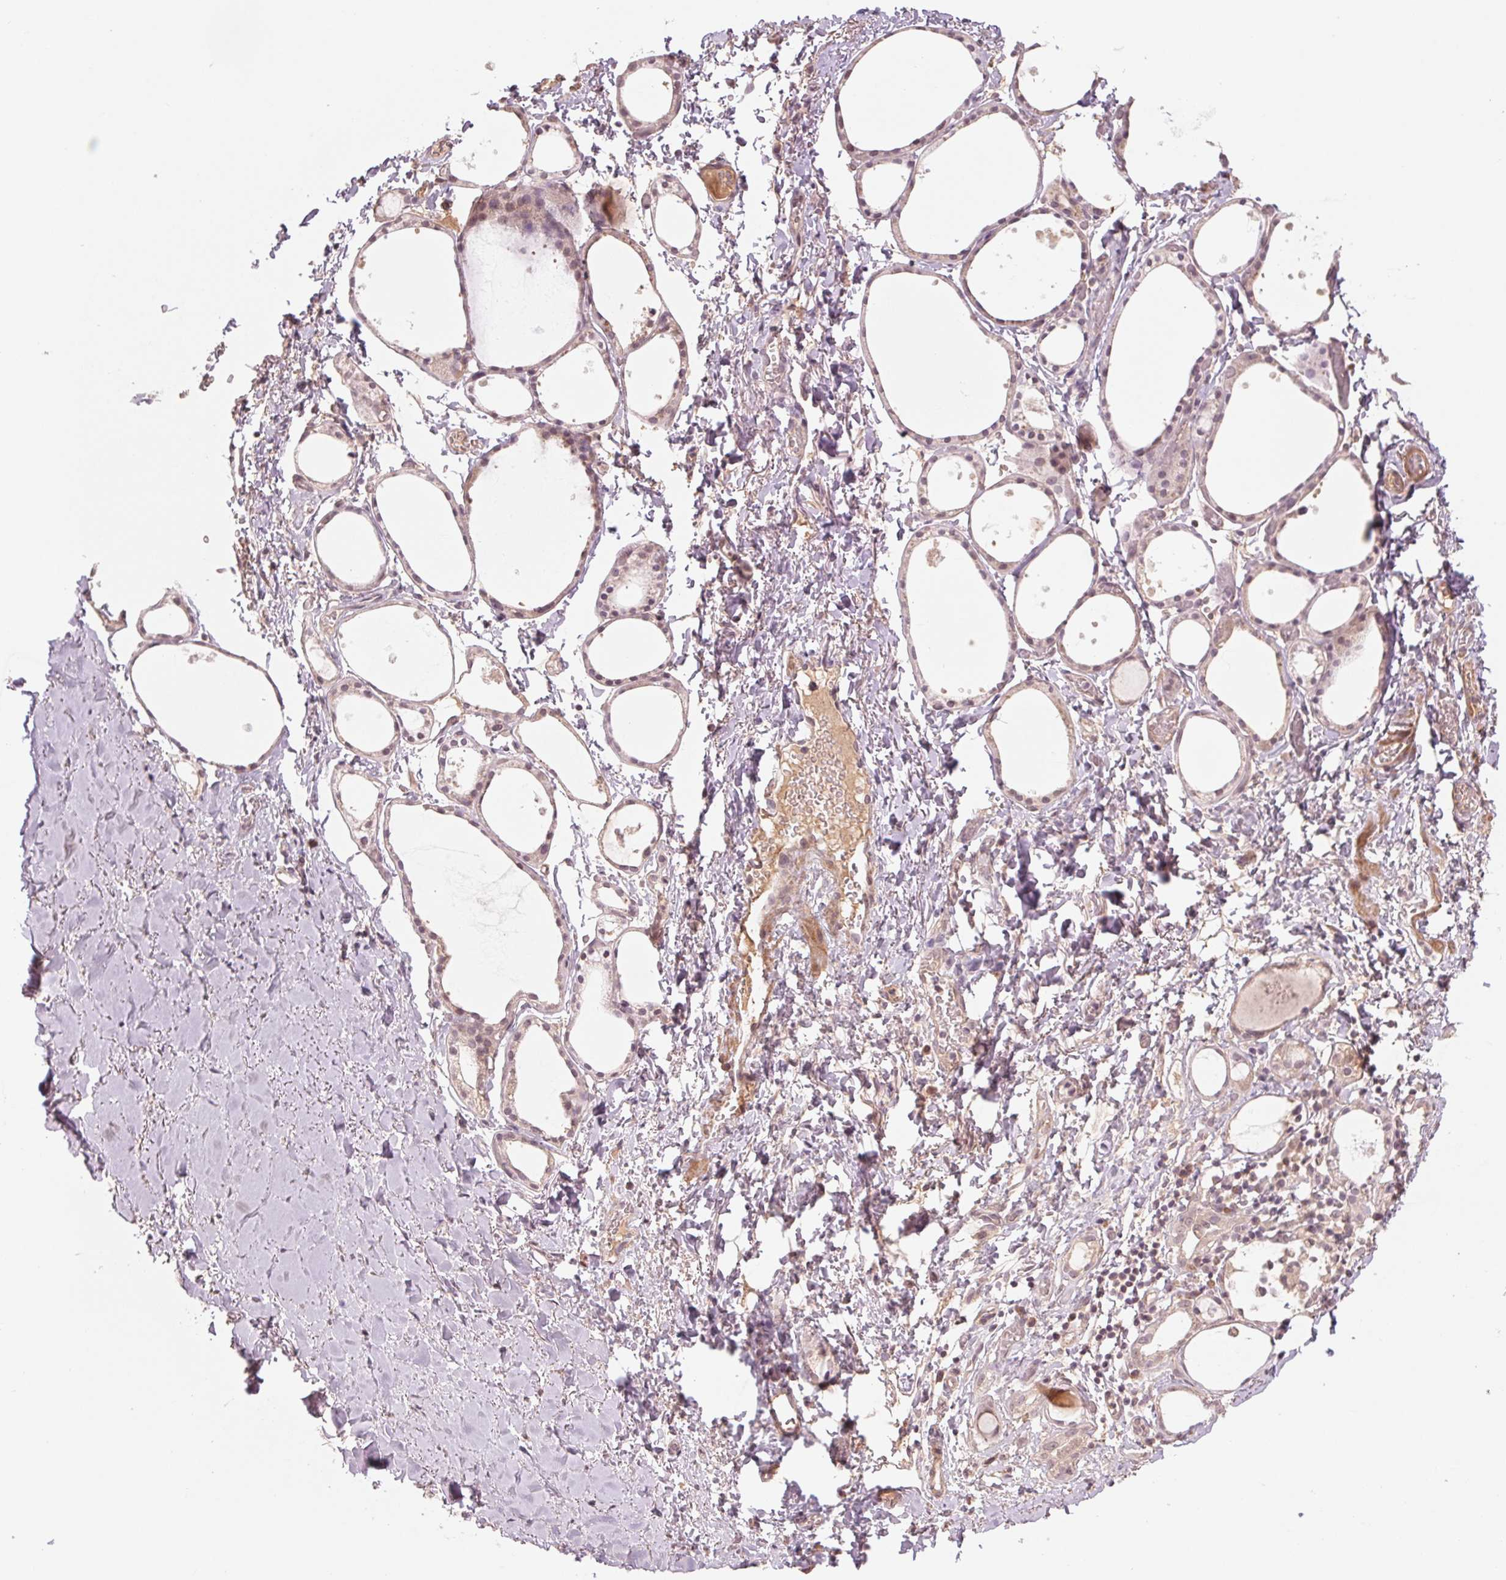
{"staining": {"intensity": "weak", "quantity": "25%-75%", "location": "cytoplasmic/membranous"}, "tissue": "thyroid gland", "cell_type": "Glandular cells", "image_type": "normal", "snomed": [{"axis": "morphology", "description": "Normal tissue, NOS"}, {"axis": "topography", "description": "Thyroid gland"}], "caption": "Immunohistochemistry (DAB (3,3'-diaminobenzidine)) staining of unremarkable thyroid gland reveals weak cytoplasmic/membranous protein expression in approximately 25%-75% of glandular cells. (DAB (3,3'-diaminobenzidine) IHC, brown staining for protein, blue staining for nuclei).", "gene": "PPIAL4A", "patient": {"sex": "male", "age": 68}}